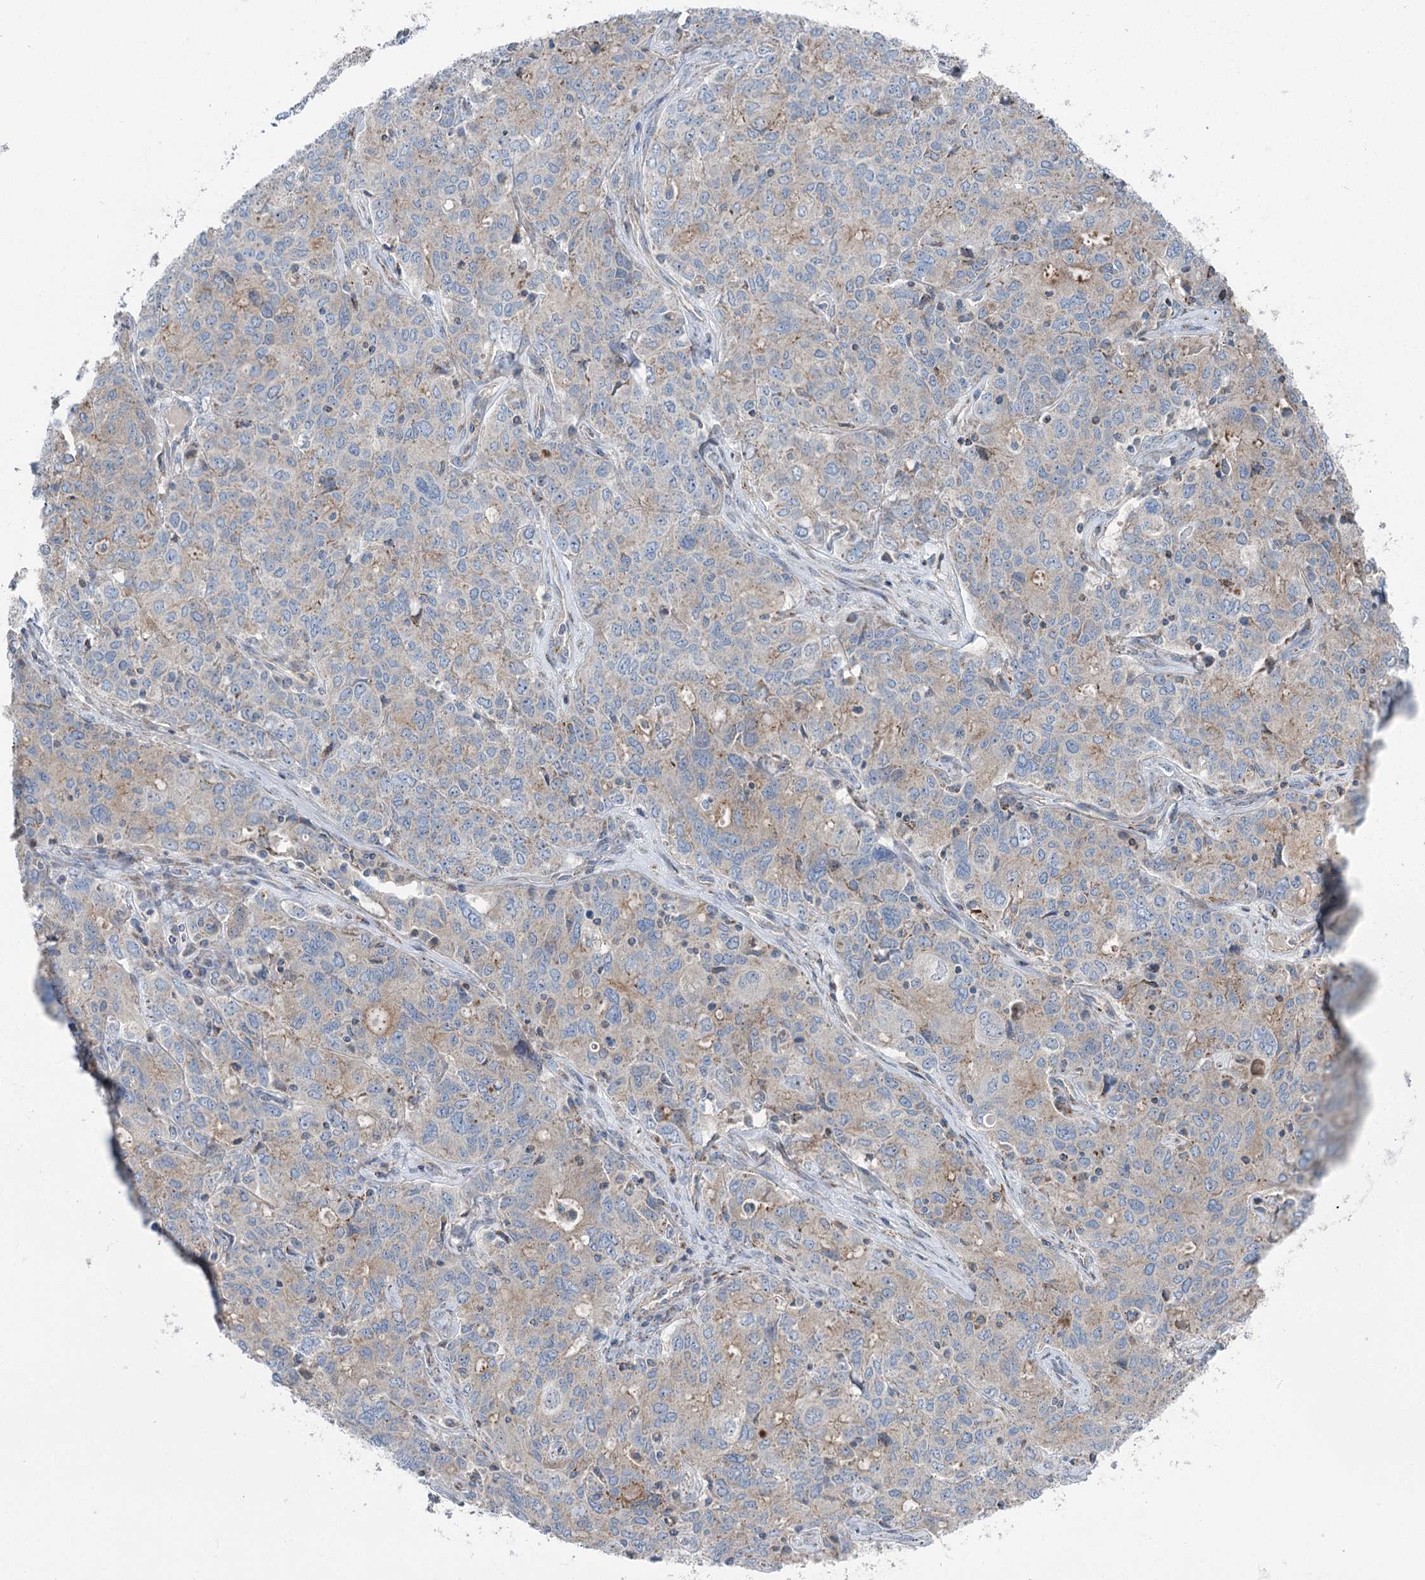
{"staining": {"intensity": "weak", "quantity": "<25%", "location": "cytoplasmic/membranous"}, "tissue": "ovarian cancer", "cell_type": "Tumor cells", "image_type": "cancer", "snomed": [{"axis": "morphology", "description": "Carcinoma, endometroid"}, {"axis": "topography", "description": "Ovary"}], "caption": "An image of human endometroid carcinoma (ovarian) is negative for staining in tumor cells.", "gene": "MARK2", "patient": {"sex": "female", "age": 62}}